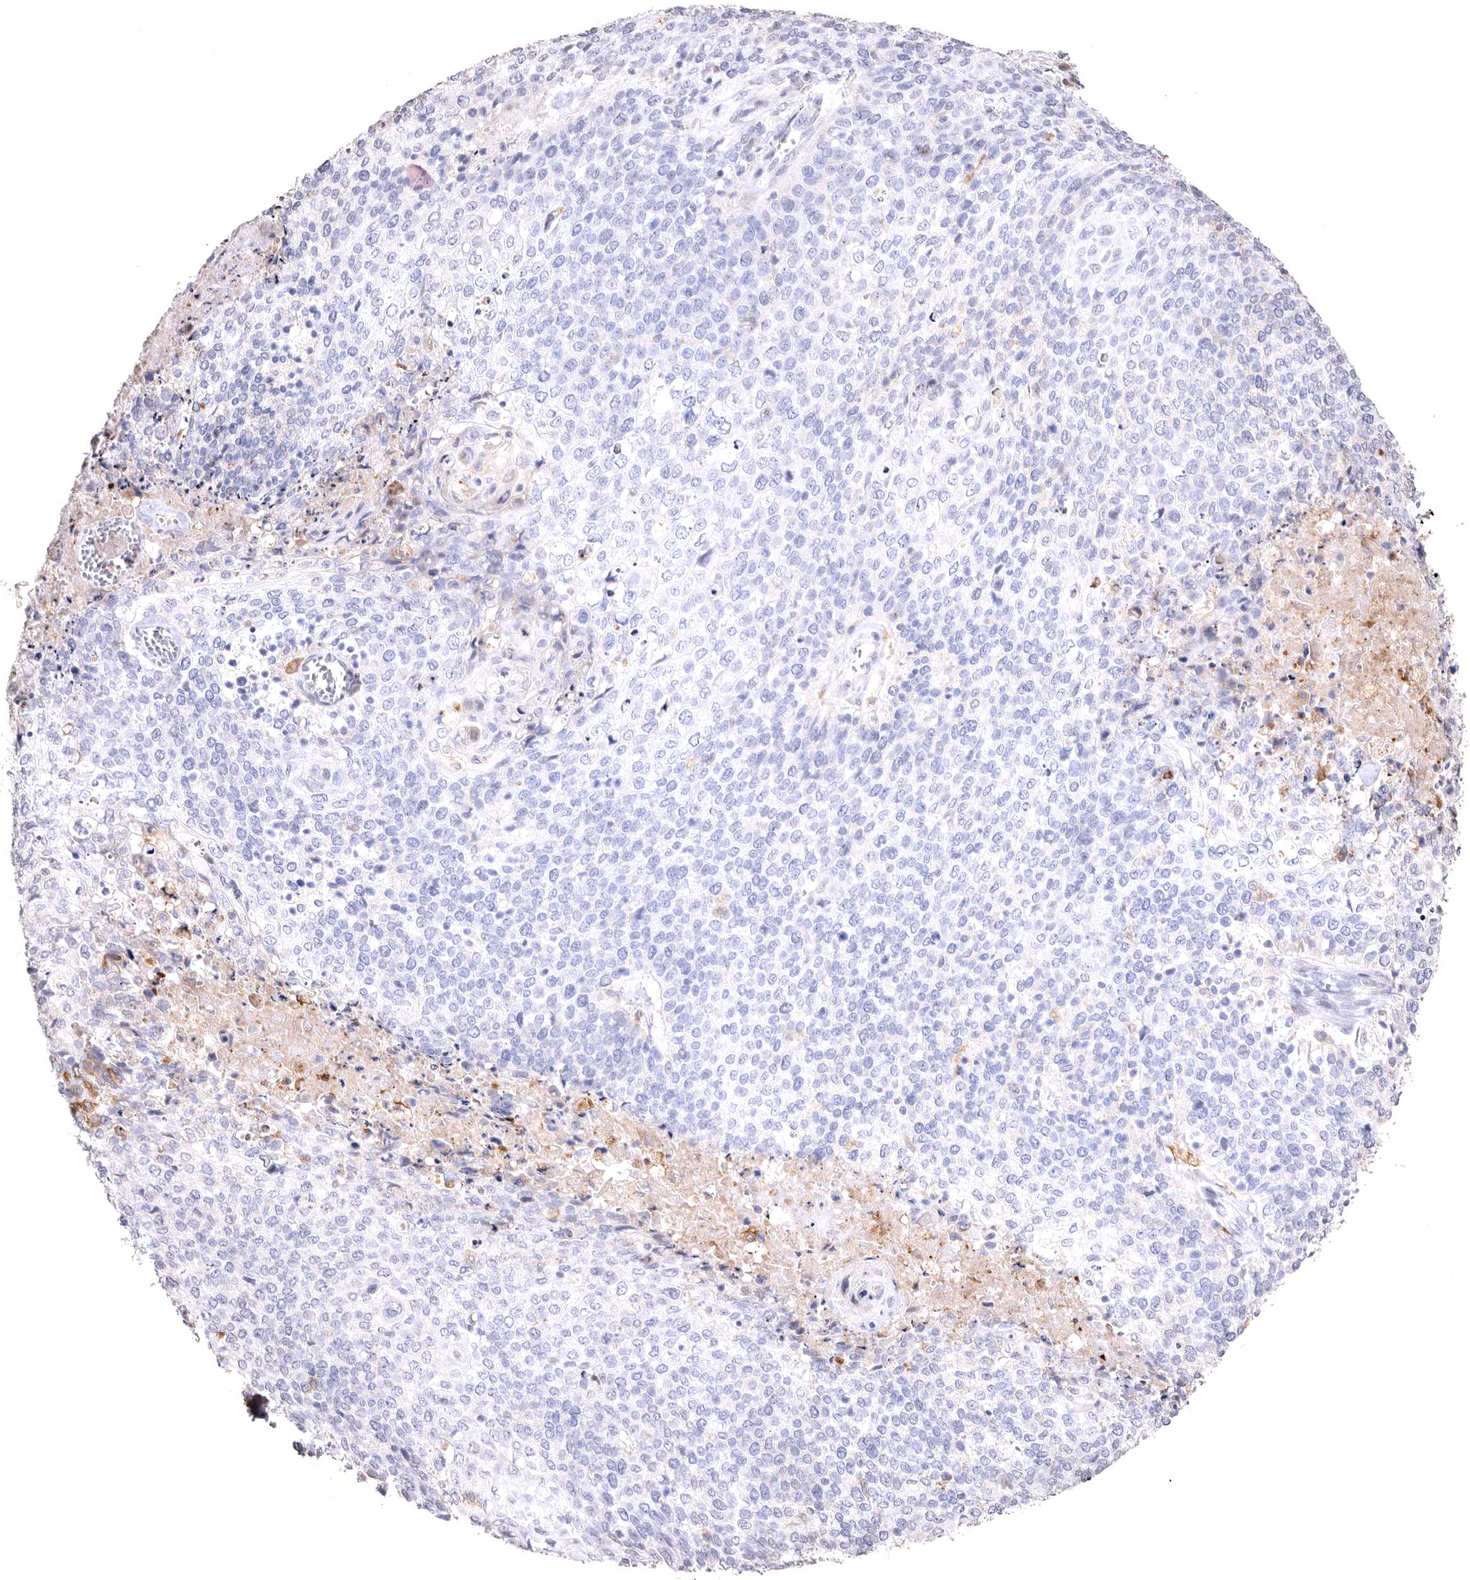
{"staining": {"intensity": "negative", "quantity": "none", "location": "none"}, "tissue": "cervical cancer", "cell_type": "Tumor cells", "image_type": "cancer", "snomed": [{"axis": "morphology", "description": "Squamous cell carcinoma, NOS"}, {"axis": "topography", "description": "Cervix"}], "caption": "Immunohistochemistry (IHC) of cervical cancer exhibits no positivity in tumor cells.", "gene": "VPS45", "patient": {"sex": "female", "age": 39}}